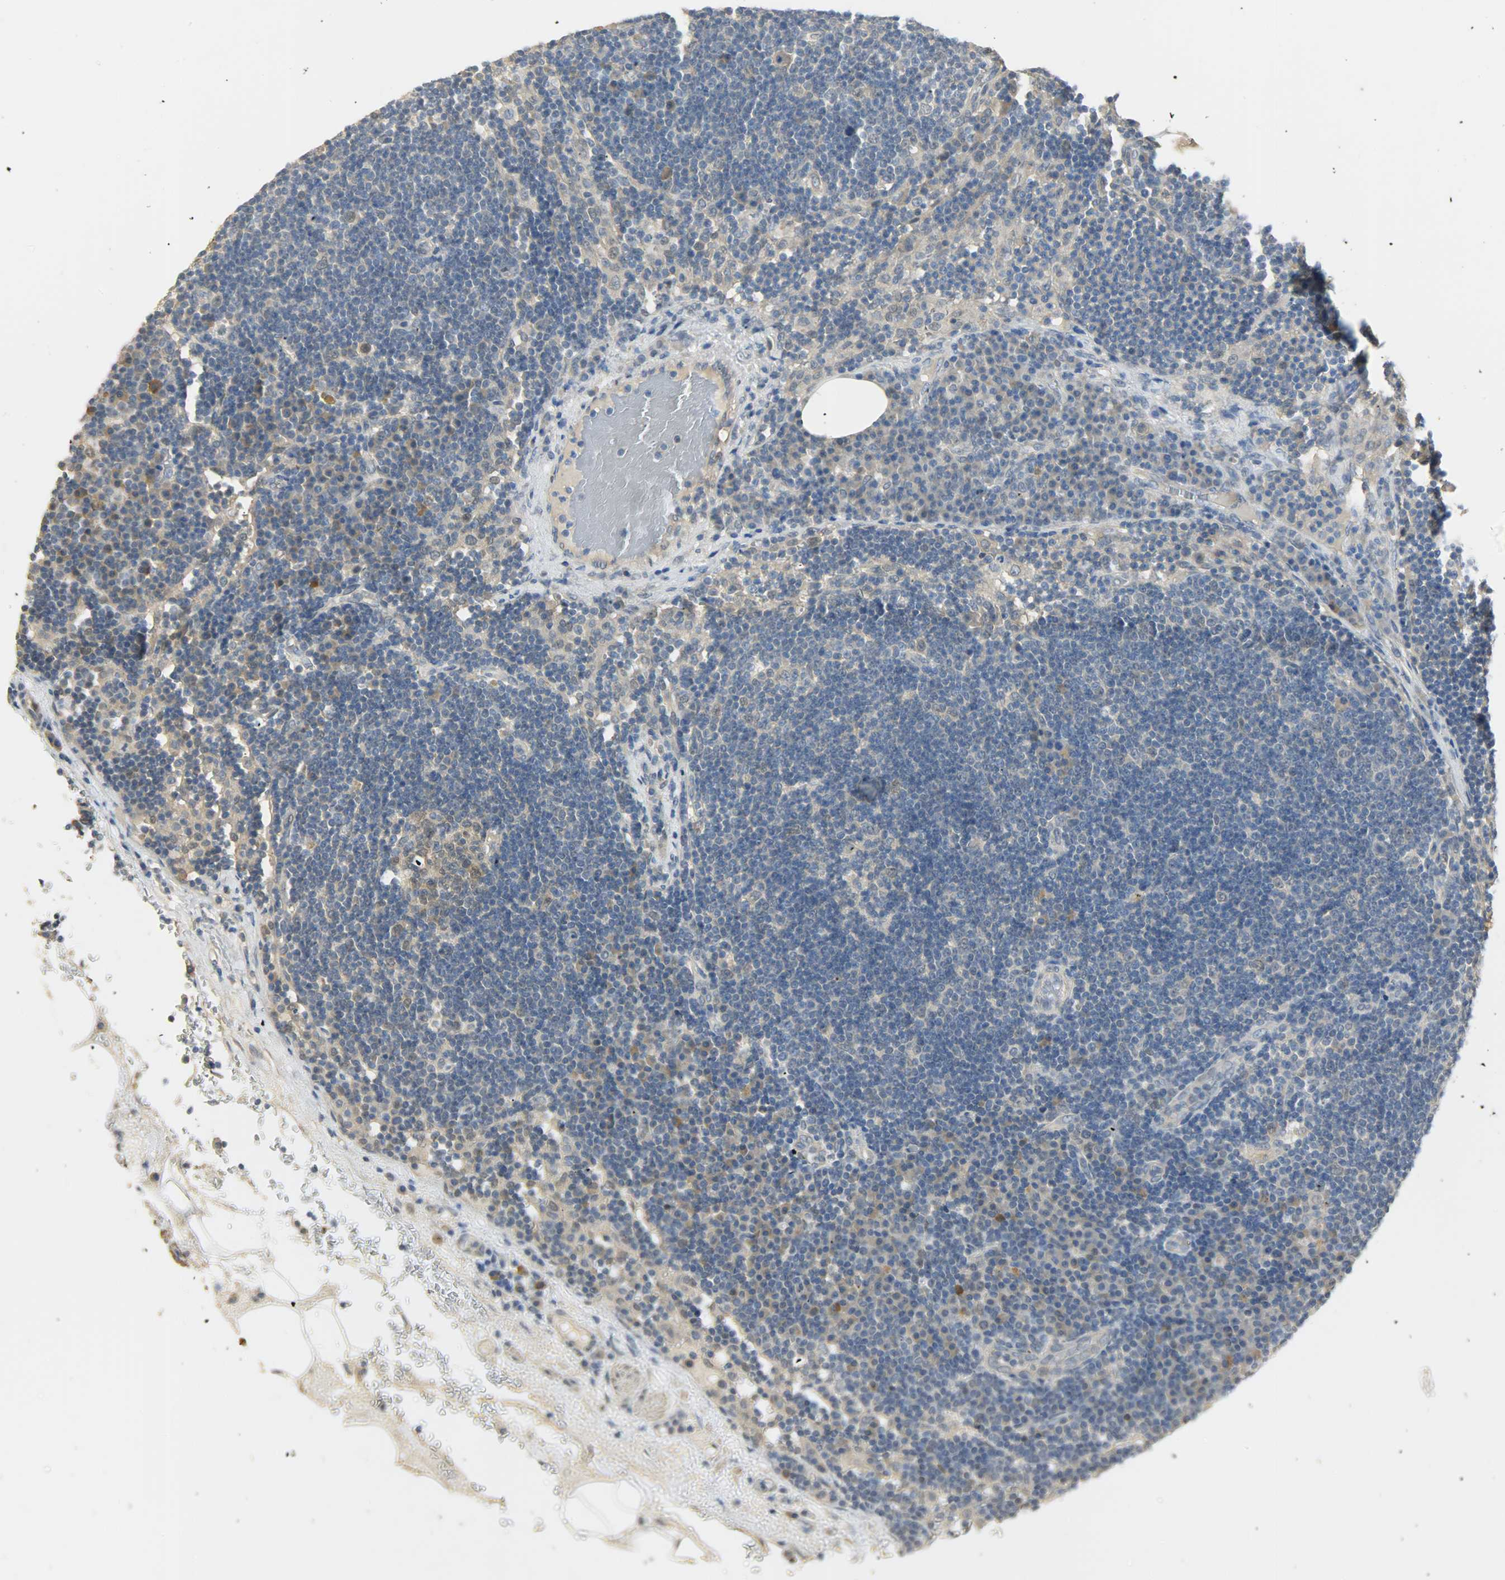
{"staining": {"intensity": "moderate", "quantity": ">75%", "location": "cytoplasmic/membranous,nuclear"}, "tissue": "lymph node", "cell_type": "Germinal center cells", "image_type": "normal", "snomed": [{"axis": "morphology", "description": "Normal tissue, NOS"}, {"axis": "morphology", "description": "Squamous cell carcinoma, metastatic, NOS"}, {"axis": "topography", "description": "Lymph node"}], "caption": "Immunohistochemical staining of normal lymph node reveals >75% levels of moderate cytoplasmic/membranous,nuclear protein expression in approximately >75% of germinal center cells.", "gene": "USP13", "patient": {"sex": "female", "age": 53}}